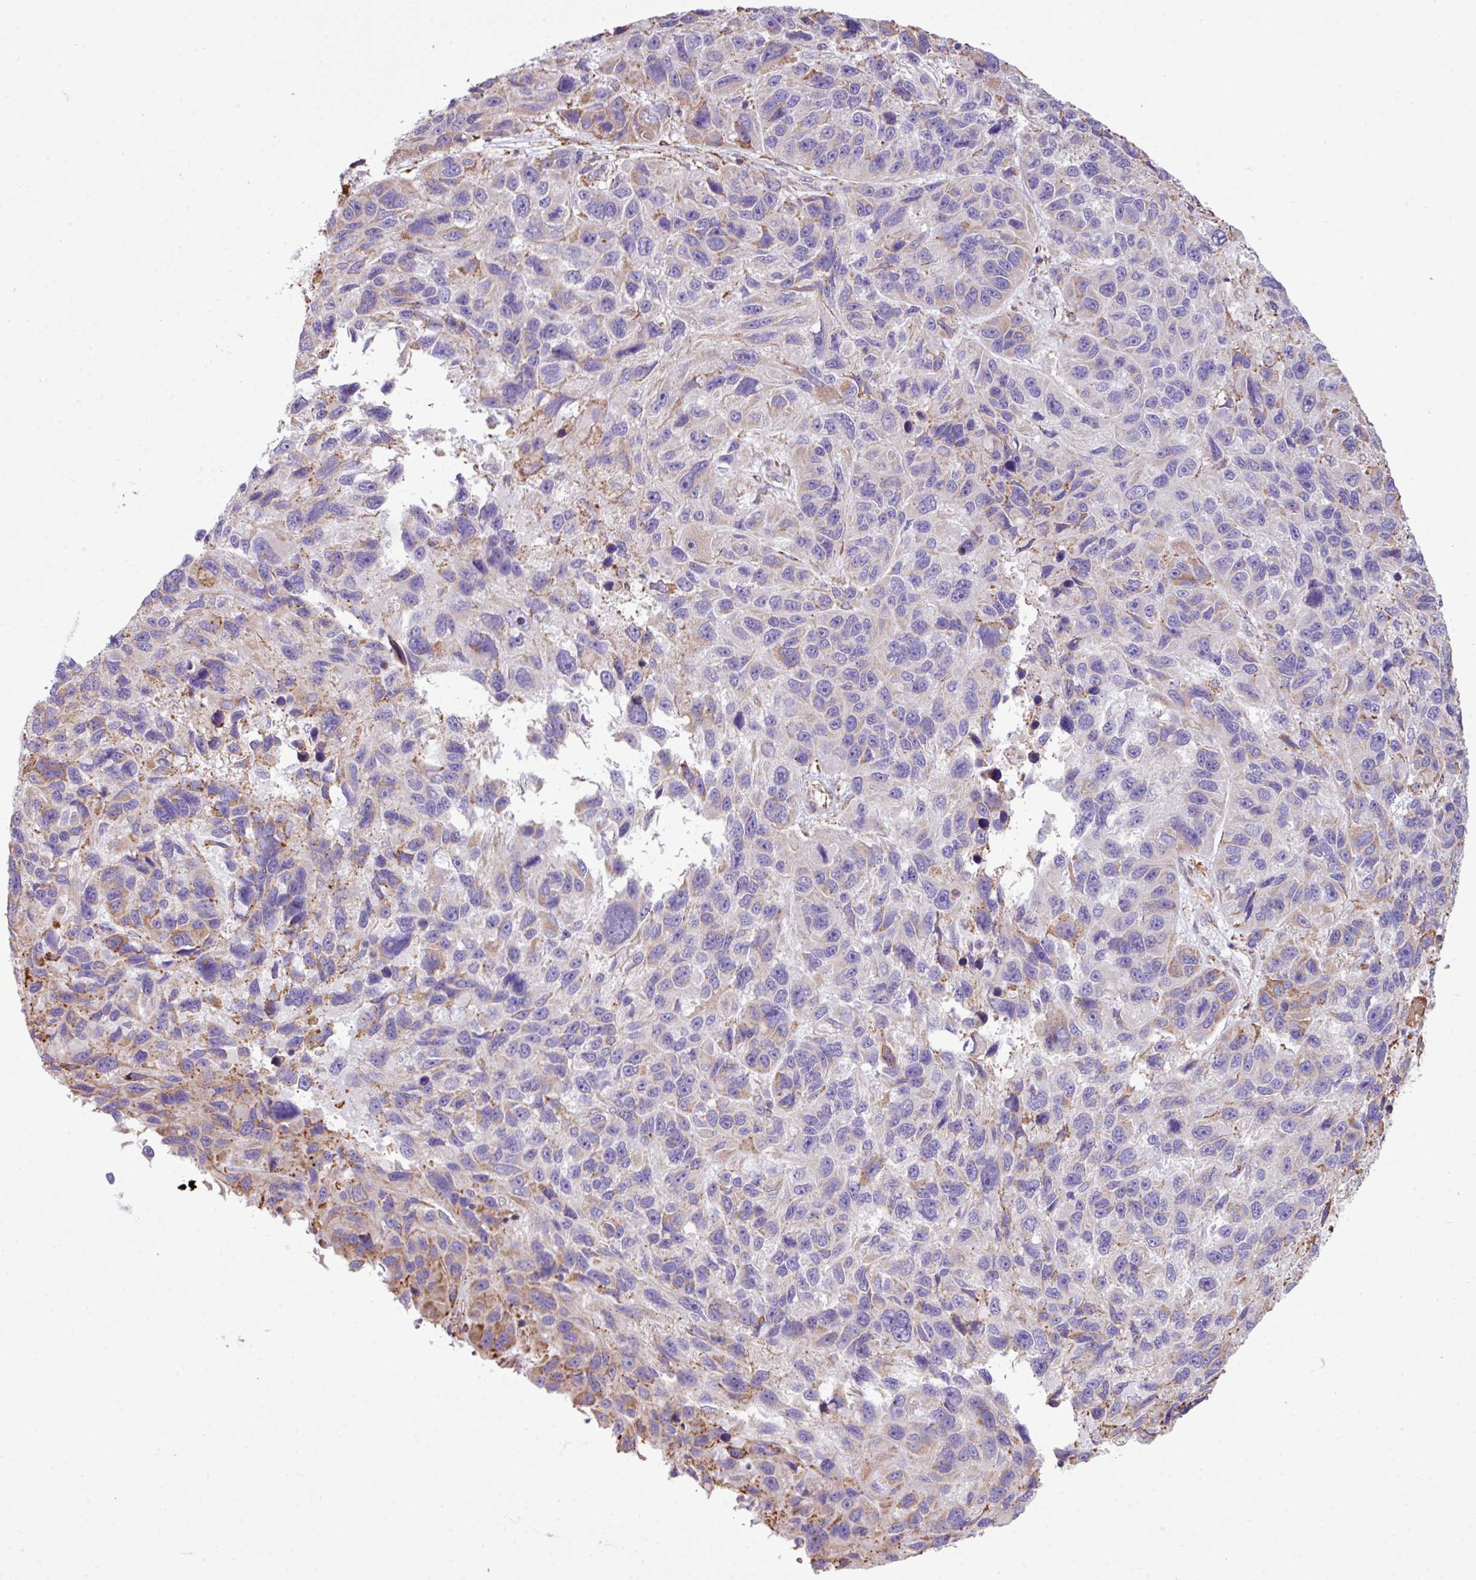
{"staining": {"intensity": "weak", "quantity": "<25%", "location": "cytoplasmic/membranous"}, "tissue": "melanoma", "cell_type": "Tumor cells", "image_type": "cancer", "snomed": [{"axis": "morphology", "description": "Malignant melanoma, NOS"}, {"axis": "topography", "description": "Skin"}], "caption": "There is no significant expression in tumor cells of melanoma.", "gene": "ZSCAN5A", "patient": {"sex": "male", "age": 53}}